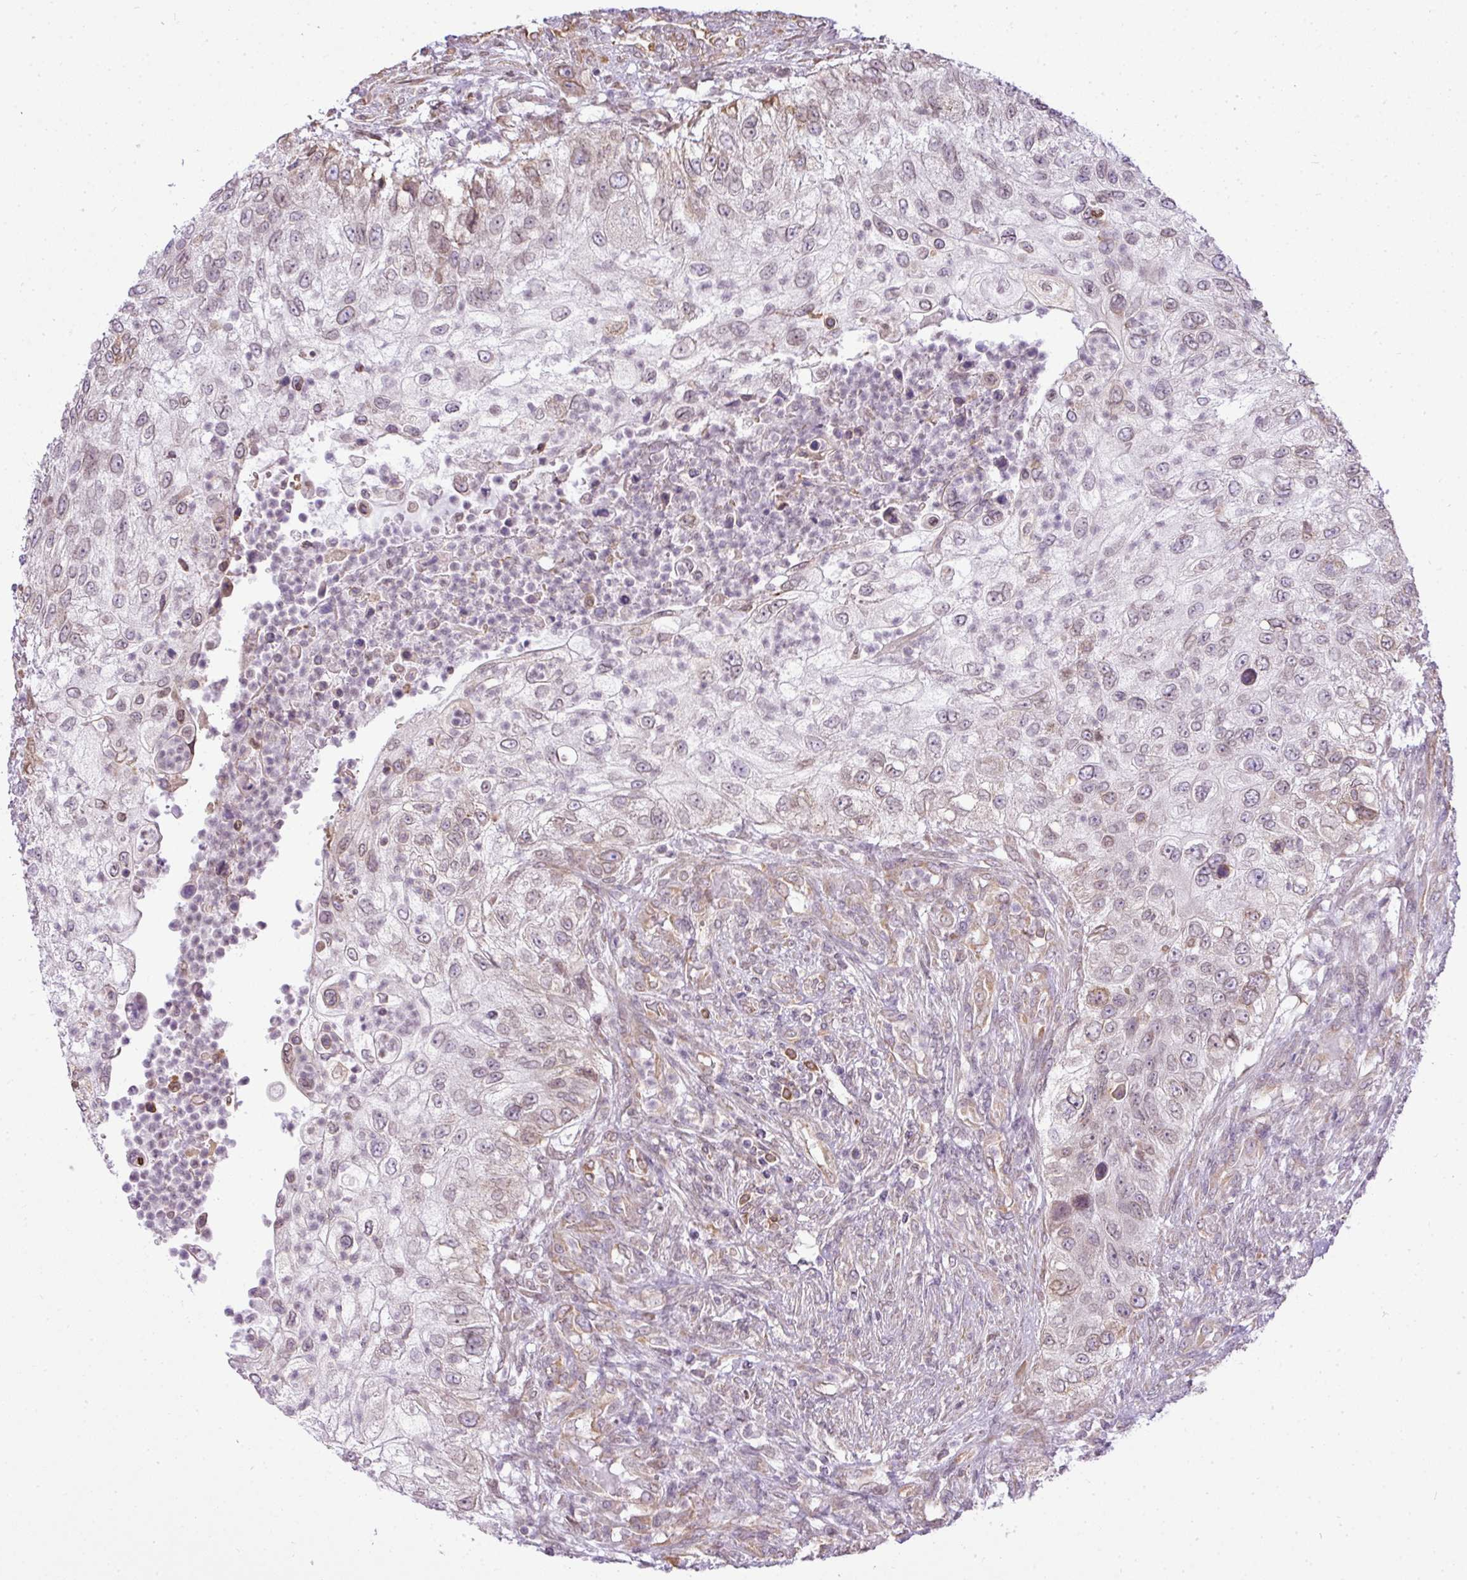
{"staining": {"intensity": "weak", "quantity": "<25%", "location": "nuclear"}, "tissue": "urothelial cancer", "cell_type": "Tumor cells", "image_type": "cancer", "snomed": [{"axis": "morphology", "description": "Urothelial carcinoma, High grade"}, {"axis": "topography", "description": "Urinary bladder"}], "caption": "High magnification brightfield microscopy of urothelial cancer stained with DAB (3,3'-diaminobenzidine) (brown) and counterstained with hematoxylin (blue): tumor cells show no significant expression. The staining was performed using DAB to visualize the protein expression in brown, while the nuclei were stained in blue with hematoxylin (Magnification: 20x).", "gene": "COX18", "patient": {"sex": "female", "age": 60}}